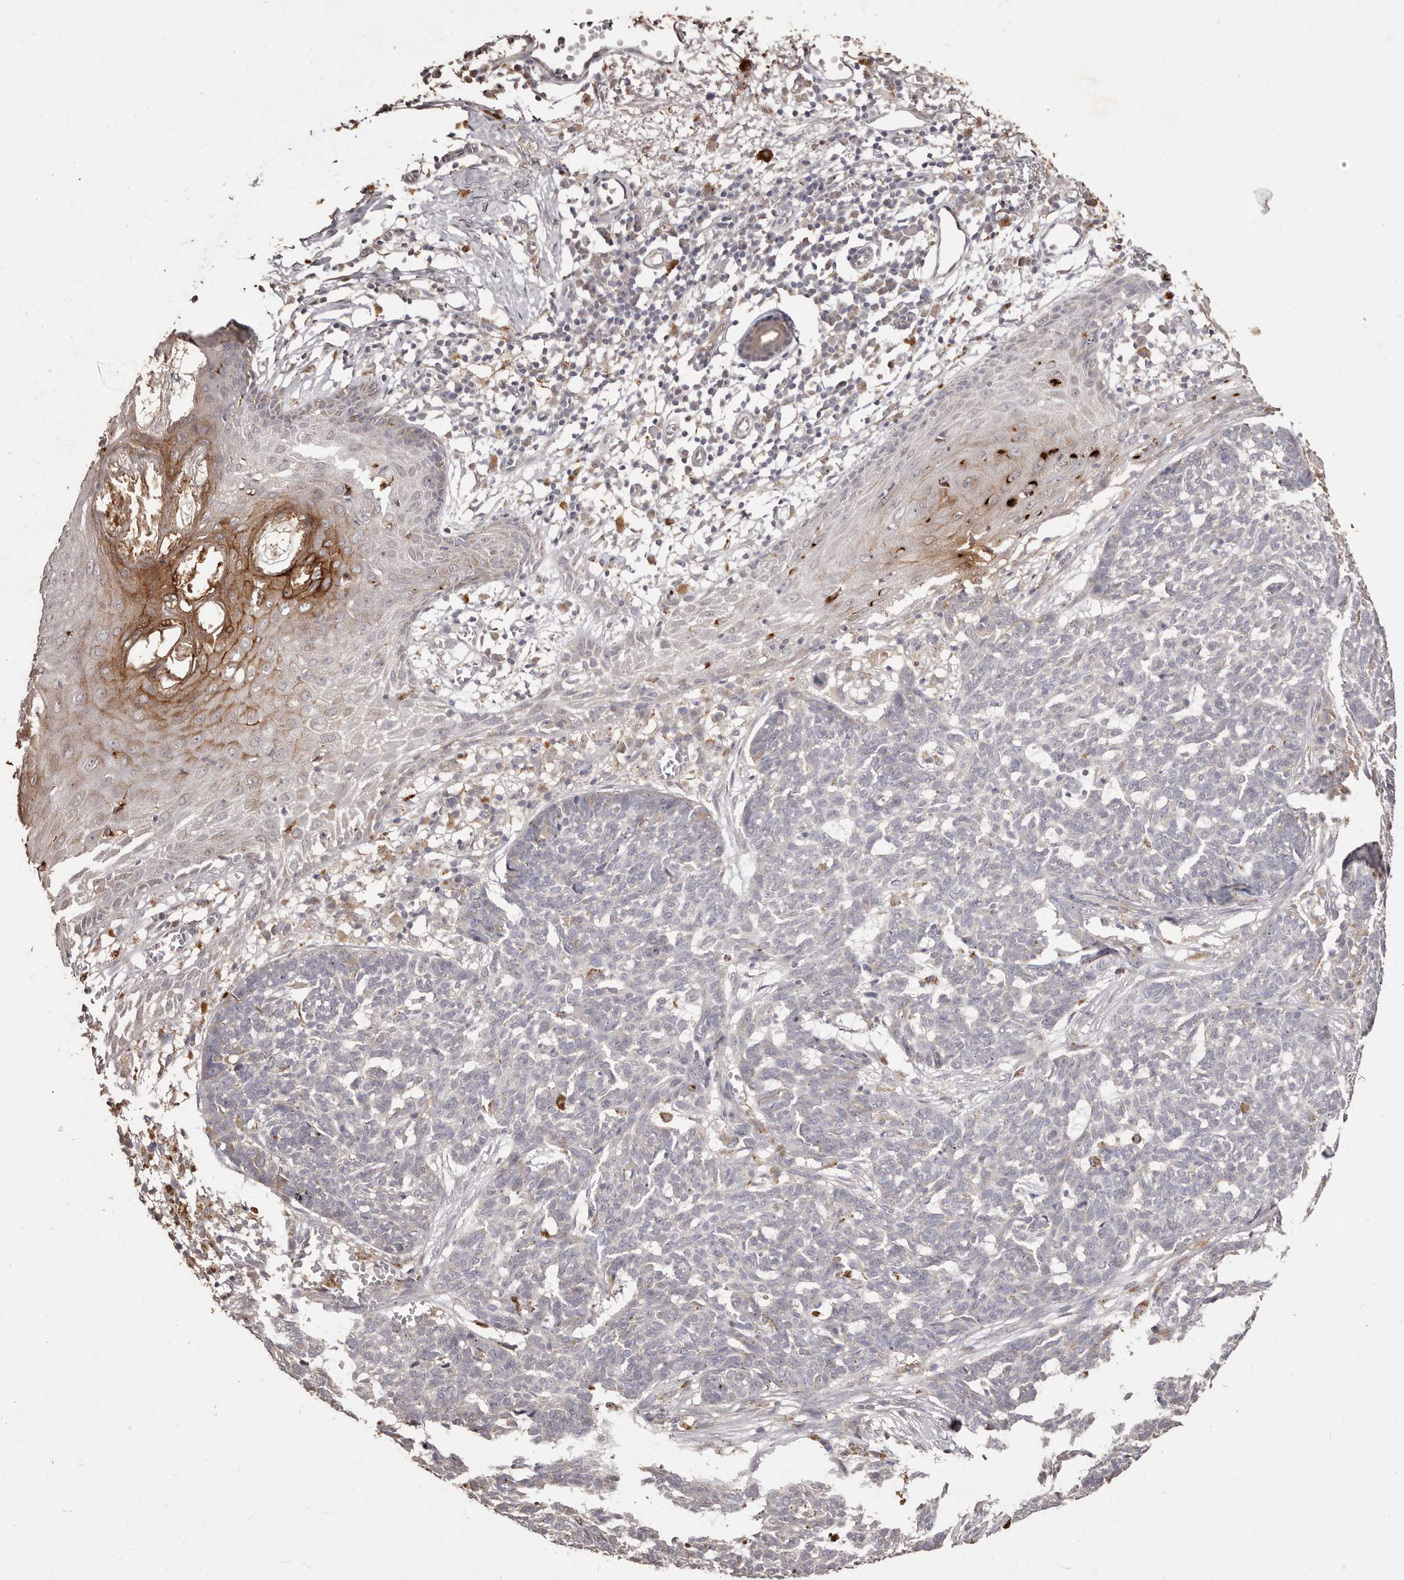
{"staining": {"intensity": "weak", "quantity": "<25%", "location": "cytoplasmic/membranous"}, "tissue": "skin cancer", "cell_type": "Tumor cells", "image_type": "cancer", "snomed": [{"axis": "morphology", "description": "Basal cell carcinoma"}, {"axis": "topography", "description": "Skin"}], "caption": "DAB immunohistochemical staining of human skin cancer demonstrates no significant positivity in tumor cells.", "gene": "PRSS27", "patient": {"sex": "male", "age": 85}}